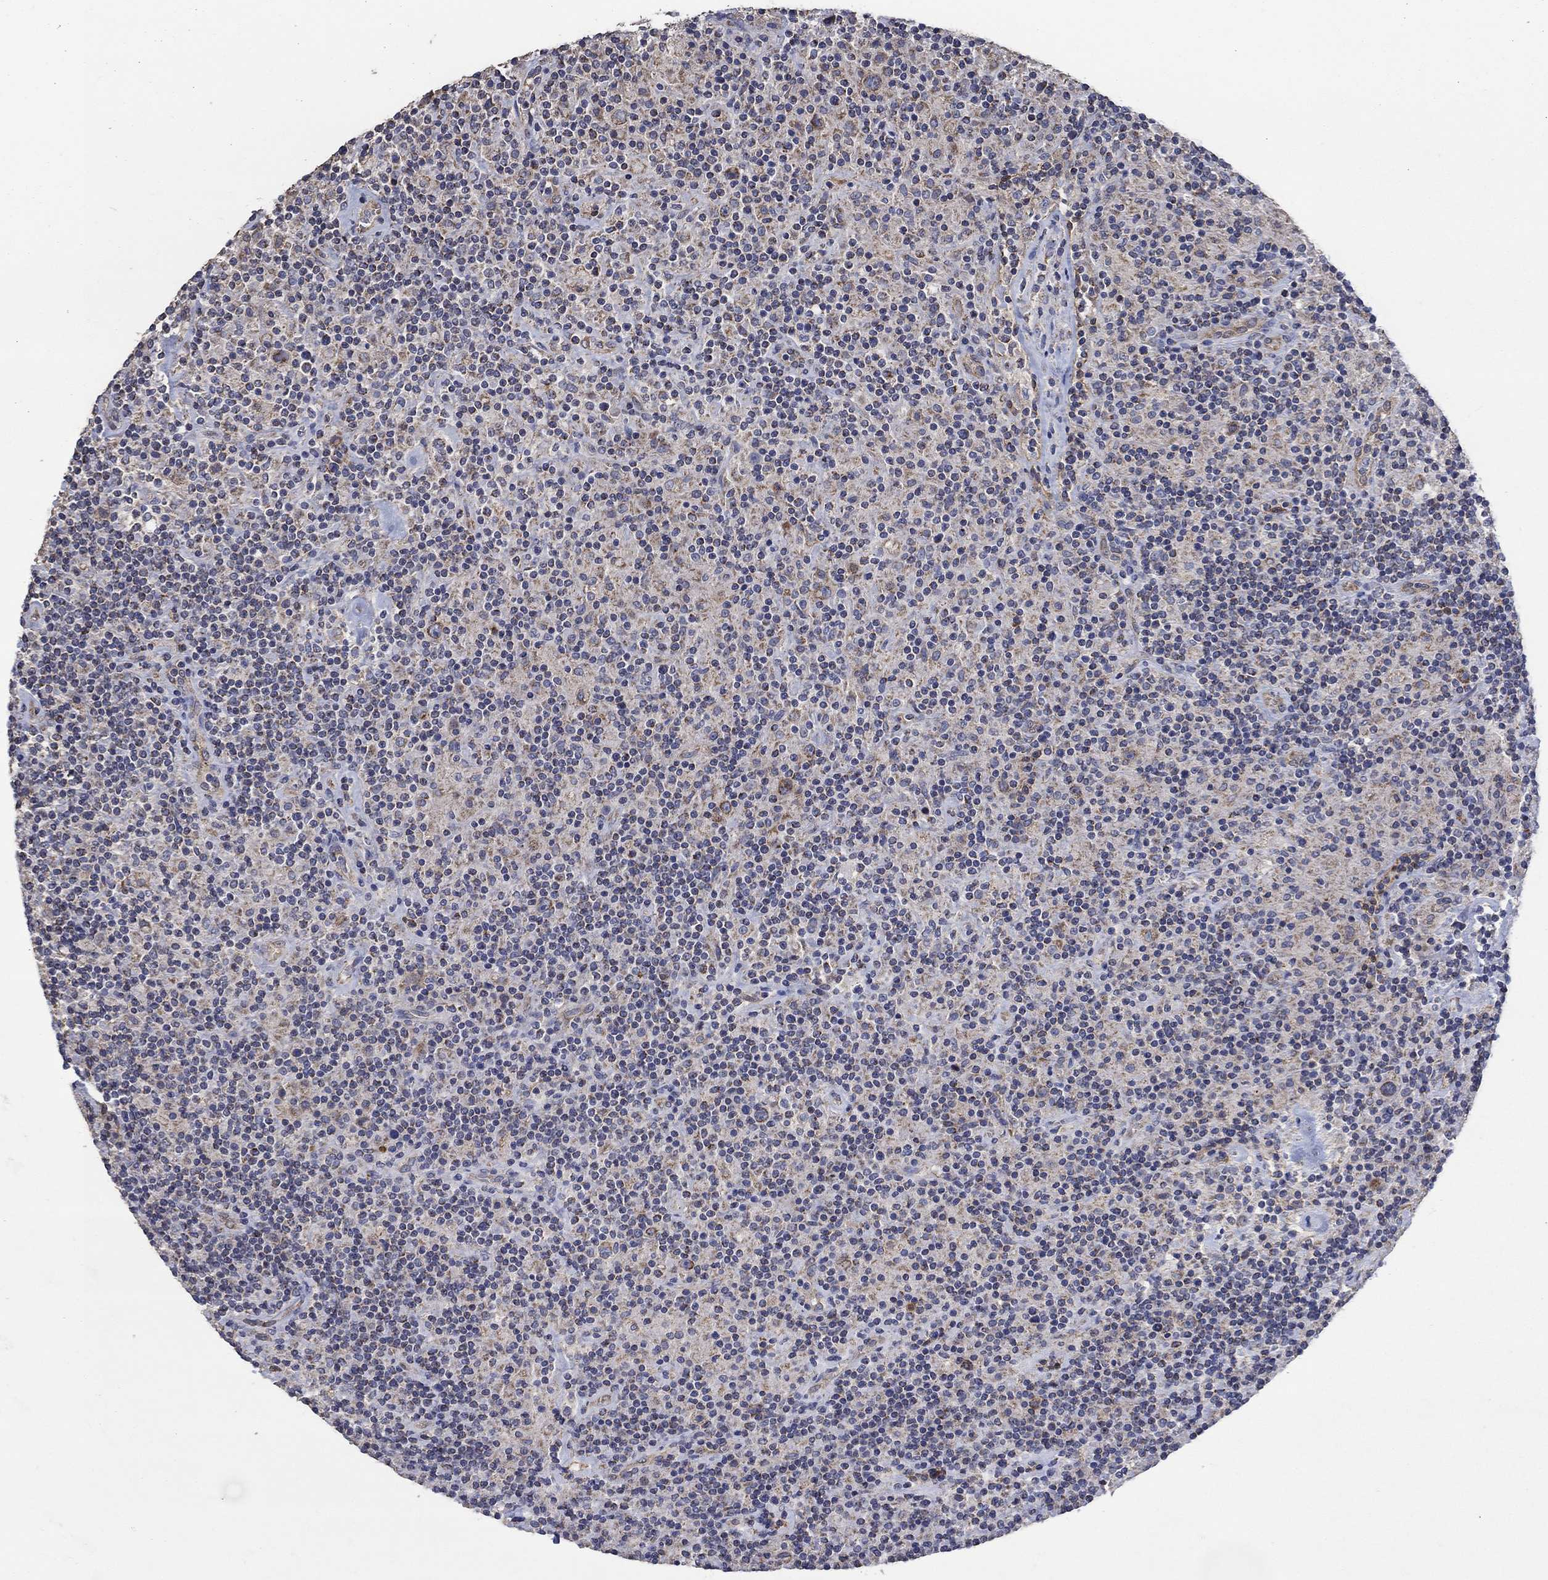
{"staining": {"intensity": "moderate", "quantity": ">75%", "location": "cytoplasmic/membranous"}, "tissue": "lymphoma", "cell_type": "Tumor cells", "image_type": "cancer", "snomed": [{"axis": "morphology", "description": "Hodgkin's disease, NOS"}, {"axis": "topography", "description": "Lymph node"}], "caption": "Lymphoma stained with a protein marker demonstrates moderate staining in tumor cells.", "gene": "HID1", "patient": {"sex": "male", "age": 70}}